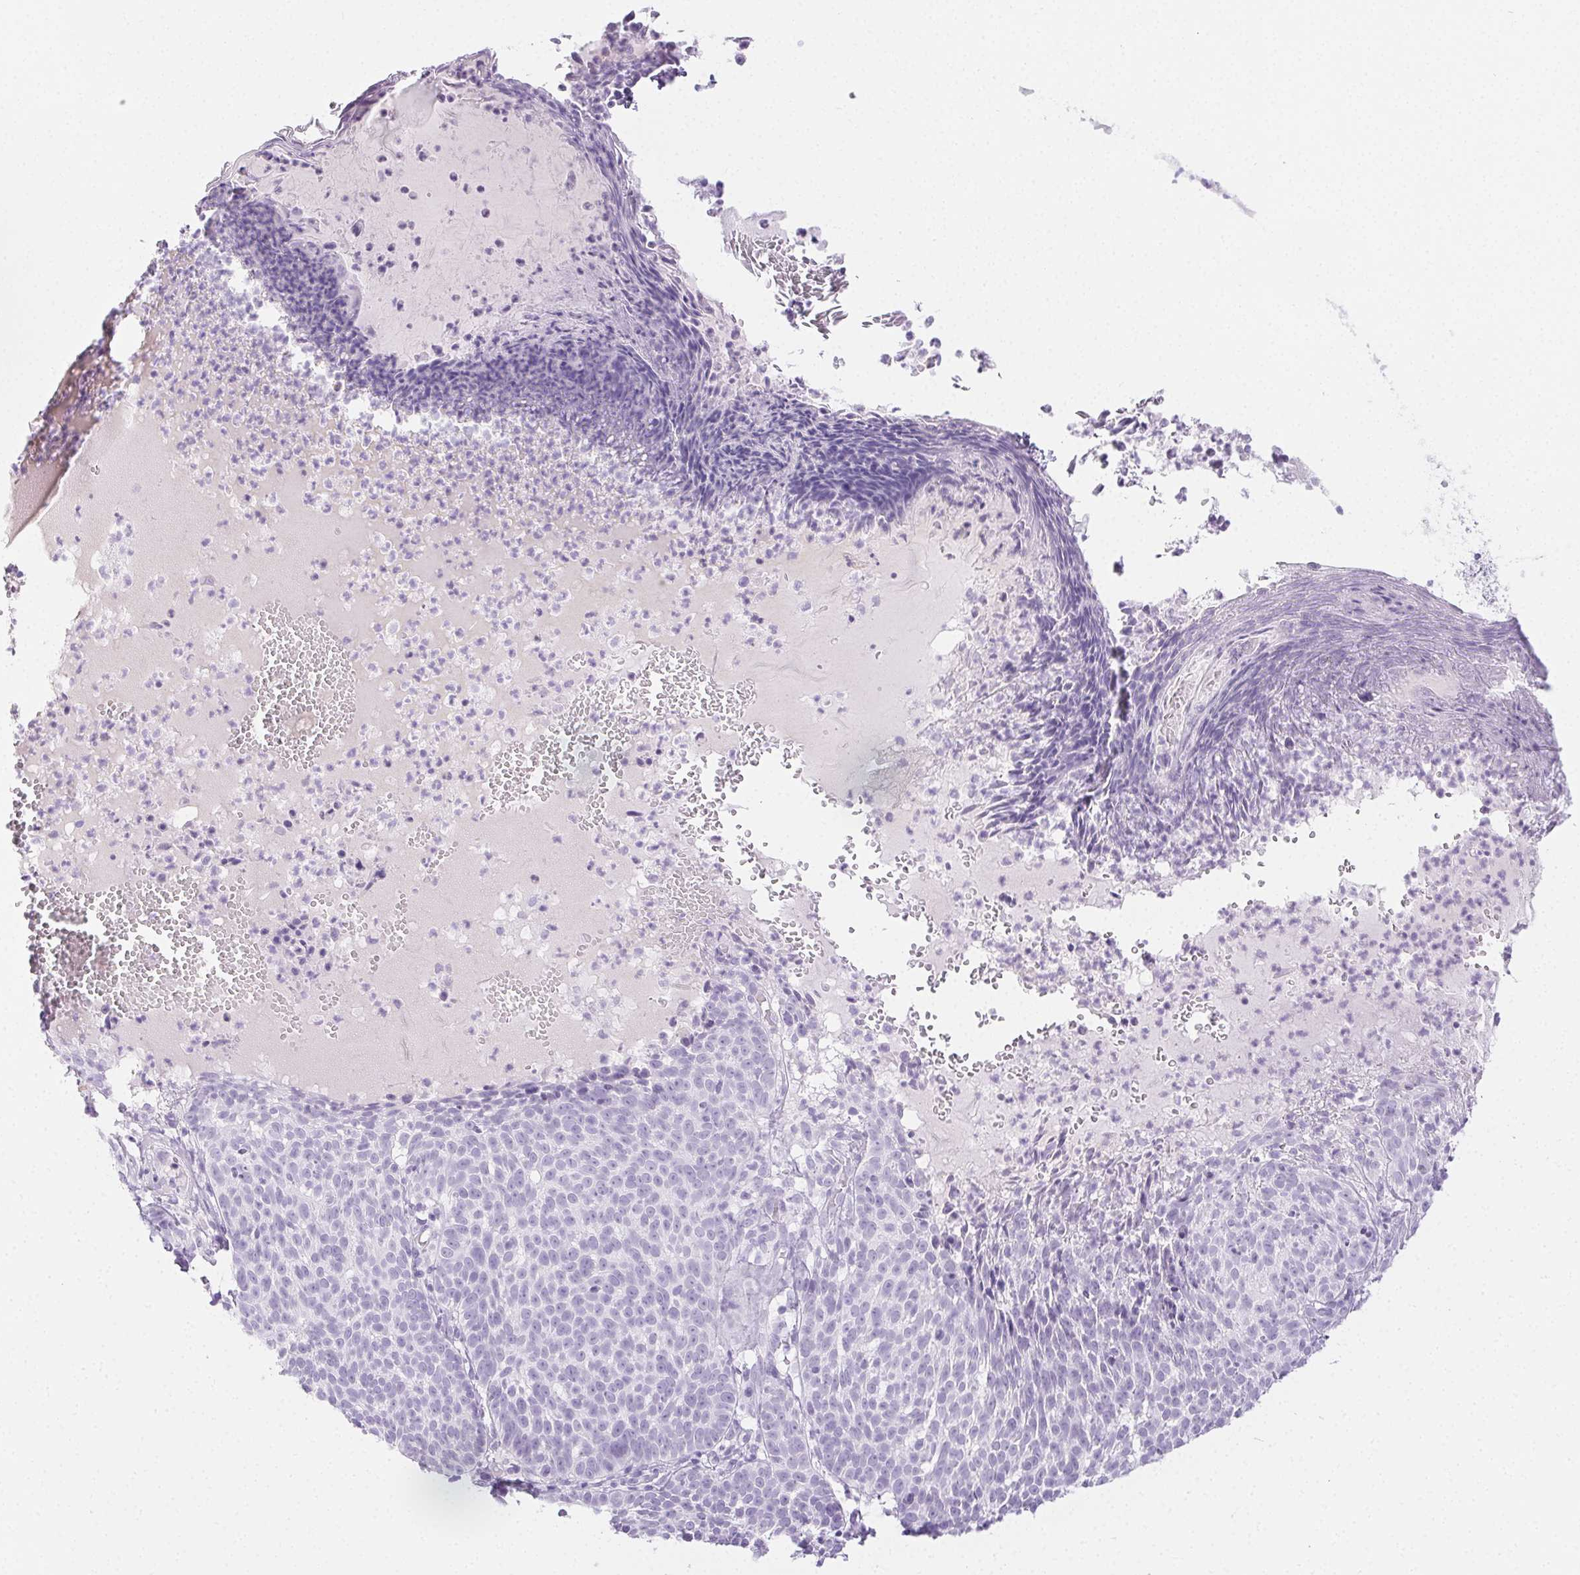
{"staining": {"intensity": "negative", "quantity": "none", "location": "none"}, "tissue": "skin cancer", "cell_type": "Tumor cells", "image_type": "cancer", "snomed": [{"axis": "morphology", "description": "Basal cell carcinoma"}, {"axis": "topography", "description": "Skin"}], "caption": "This is an immunohistochemistry (IHC) photomicrograph of skin cancer. There is no staining in tumor cells.", "gene": "PI3", "patient": {"sex": "male", "age": 90}}